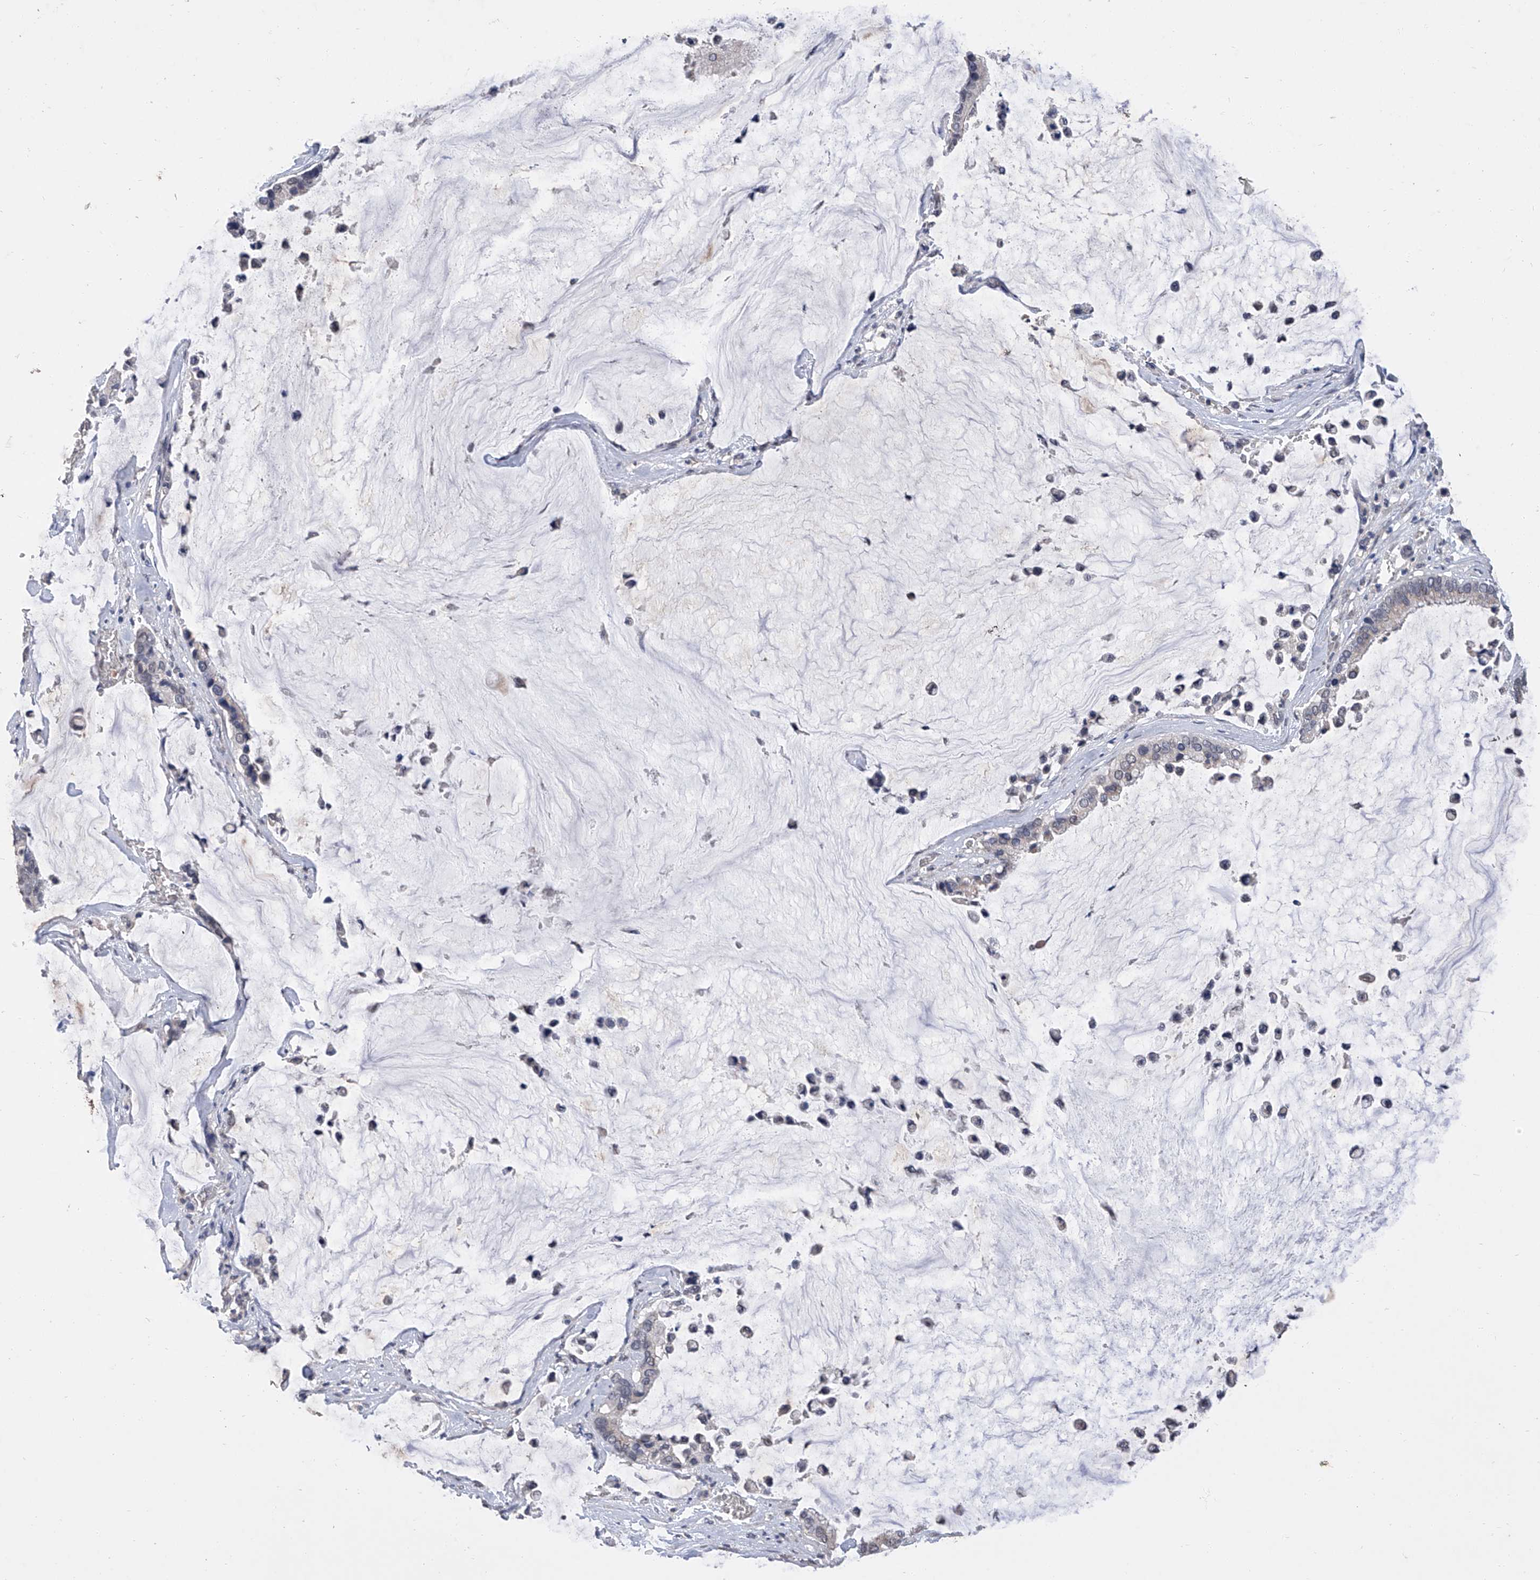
{"staining": {"intensity": "negative", "quantity": "none", "location": "none"}, "tissue": "pancreatic cancer", "cell_type": "Tumor cells", "image_type": "cancer", "snomed": [{"axis": "morphology", "description": "Adenocarcinoma, NOS"}, {"axis": "topography", "description": "Pancreas"}], "caption": "DAB (3,3'-diaminobenzidine) immunohistochemical staining of adenocarcinoma (pancreatic) displays no significant staining in tumor cells.", "gene": "GPT", "patient": {"sex": "male", "age": 41}}